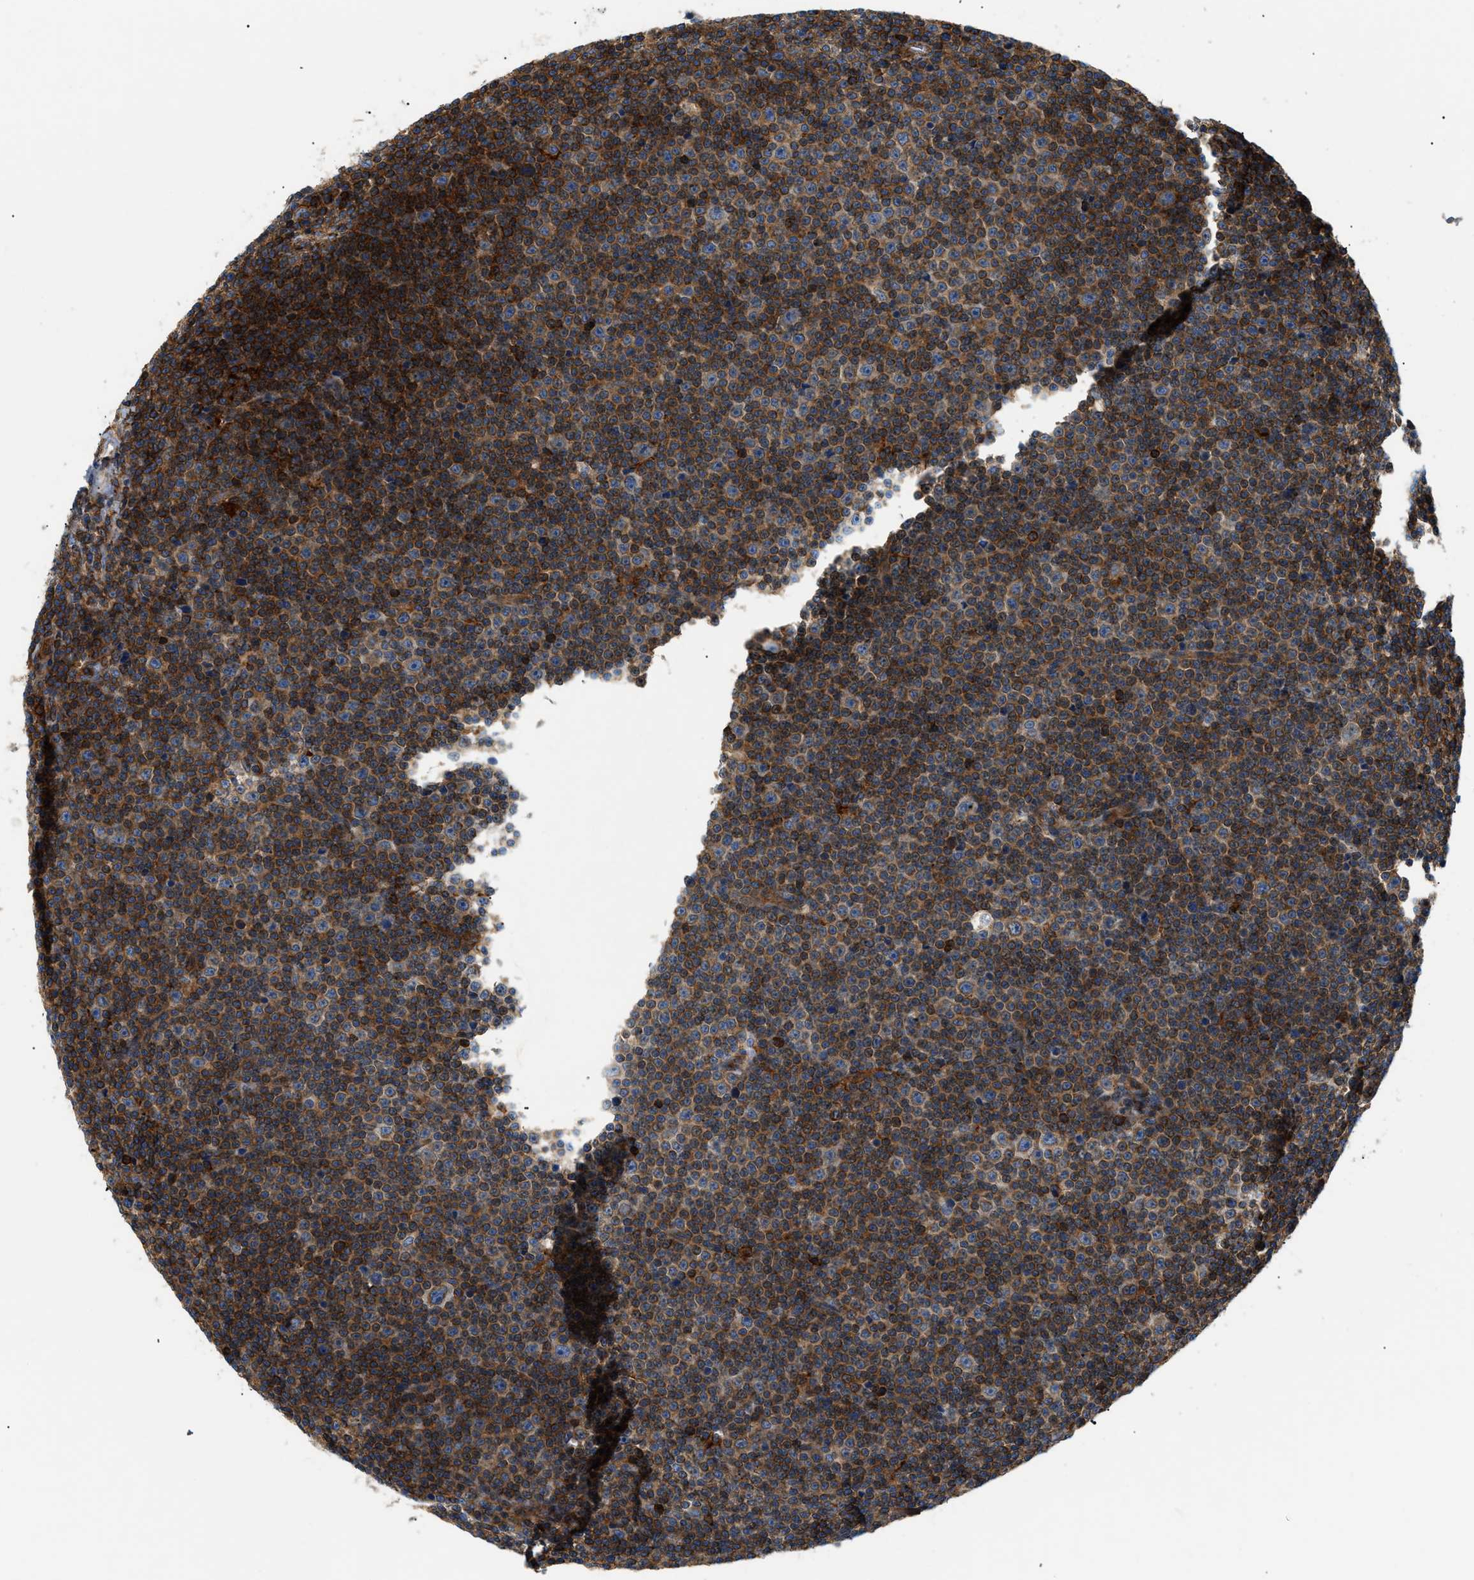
{"staining": {"intensity": "moderate", "quantity": "25%-75%", "location": "cytoplasmic/membranous"}, "tissue": "lymphoma", "cell_type": "Tumor cells", "image_type": "cancer", "snomed": [{"axis": "morphology", "description": "Malignant lymphoma, non-Hodgkin's type, Low grade"}, {"axis": "topography", "description": "Lymph node"}], "caption": "Immunohistochemical staining of human malignant lymphoma, non-Hodgkin's type (low-grade) displays medium levels of moderate cytoplasmic/membranous protein staining in about 25%-75% of tumor cells. The protein of interest is stained brown, and the nuclei are stained in blue (DAB IHC with brightfield microscopy, high magnification).", "gene": "DHODH", "patient": {"sex": "female", "age": 67}}